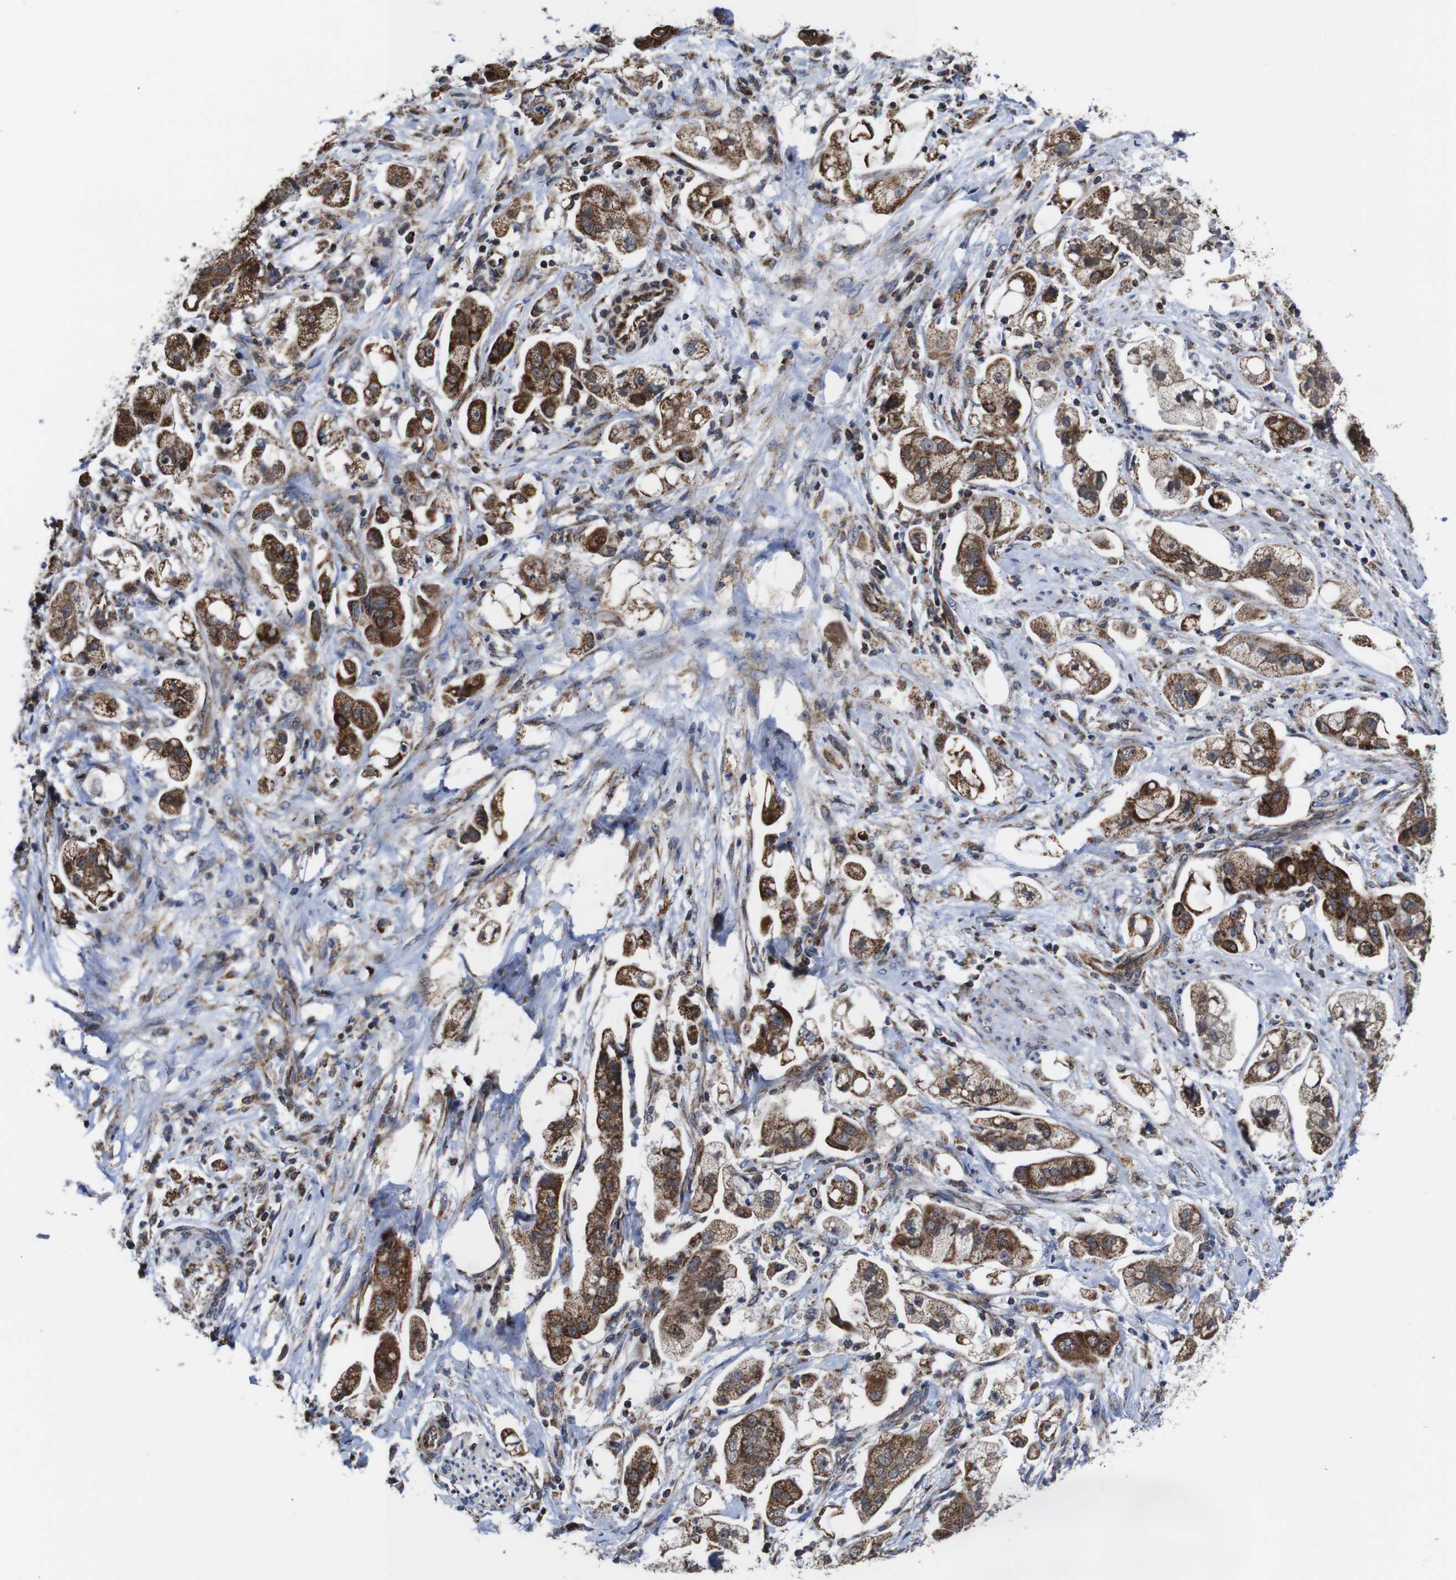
{"staining": {"intensity": "strong", "quantity": ">75%", "location": "cytoplasmic/membranous"}, "tissue": "stomach cancer", "cell_type": "Tumor cells", "image_type": "cancer", "snomed": [{"axis": "morphology", "description": "Adenocarcinoma, NOS"}, {"axis": "topography", "description": "Stomach"}], "caption": "The micrograph shows staining of stomach adenocarcinoma, revealing strong cytoplasmic/membranous protein staining (brown color) within tumor cells.", "gene": "C17orf80", "patient": {"sex": "male", "age": 62}}